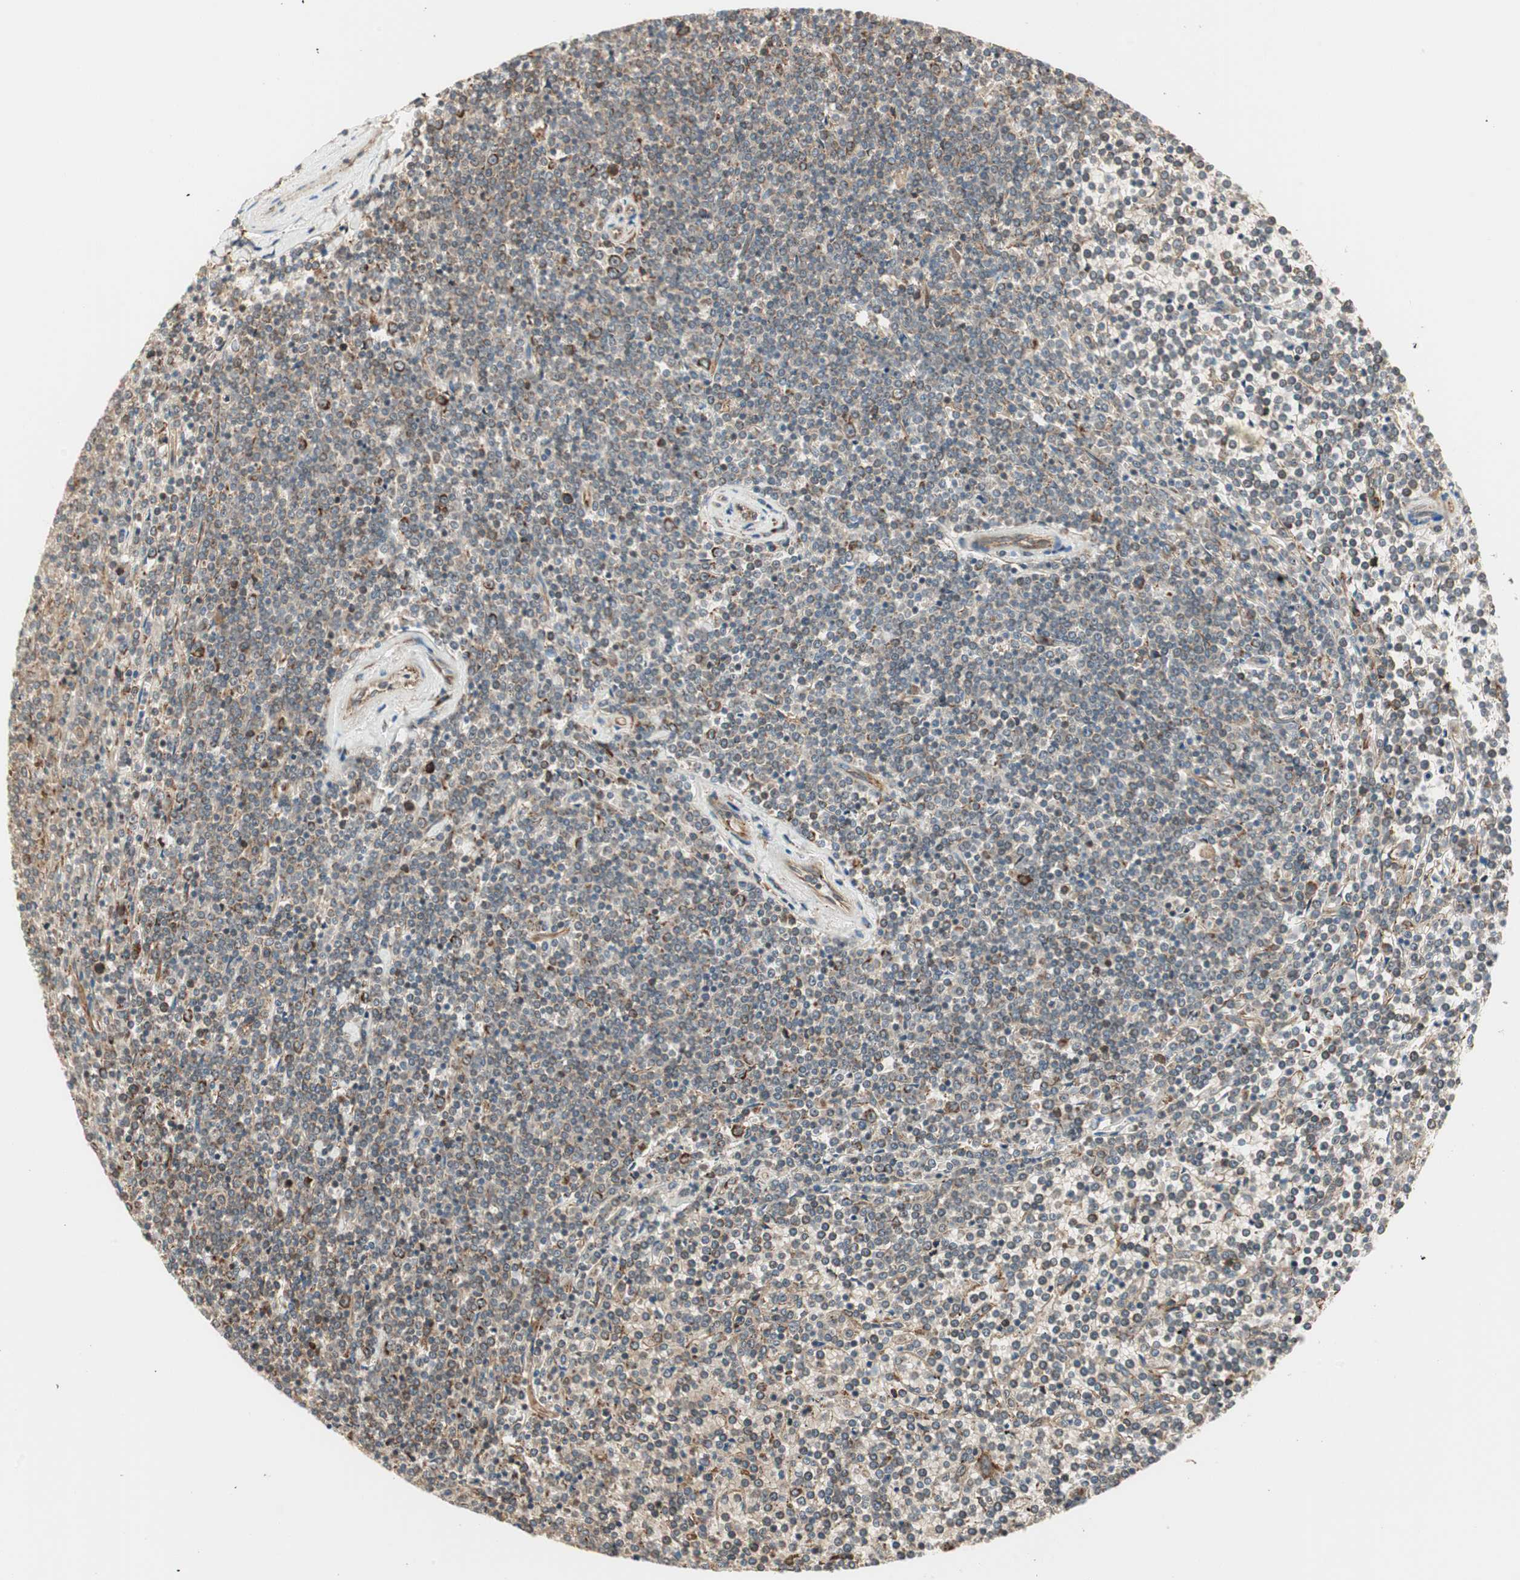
{"staining": {"intensity": "strong", "quantity": "25%-75%", "location": "cytoplasmic/membranous"}, "tissue": "lymphoma", "cell_type": "Tumor cells", "image_type": "cancer", "snomed": [{"axis": "morphology", "description": "Malignant lymphoma, non-Hodgkin's type, Low grade"}, {"axis": "topography", "description": "Spleen"}], "caption": "This is a photomicrograph of immunohistochemistry (IHC) staining of malignant lymphoma, non-Hodgkin's type (low-grade), which shows strong expression in the cytoplasmic/membranous of tumor cells.", "gene": "P4HA1", "patient": {"sex": "female", "age": 19}}